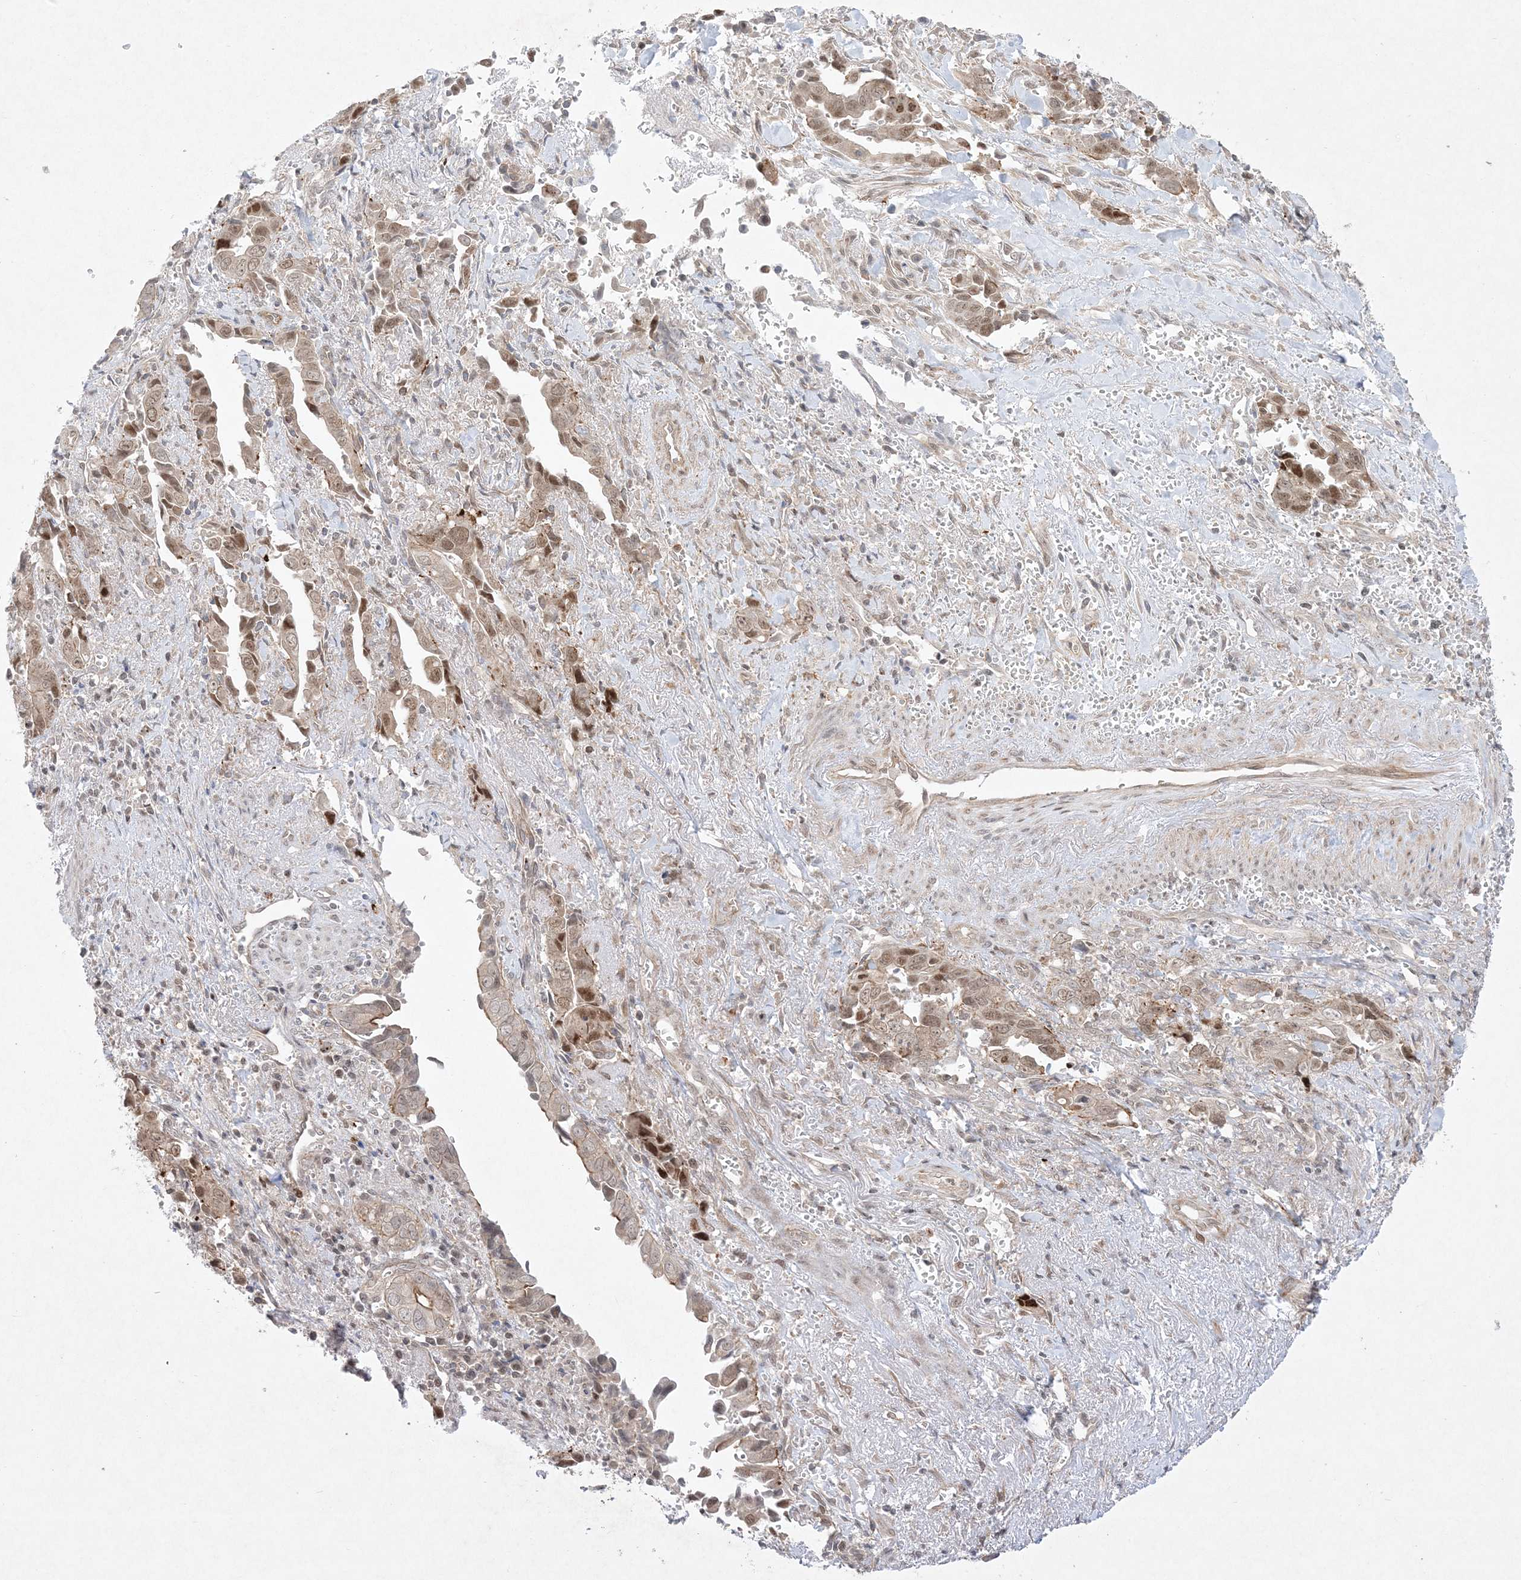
{"staining": {"intensity": "moderate", "quantity": "25%-75%", "location": "nuclear"}, "tissue": "liver cancer", "cell_type": "Tumor cells", "image_type": "cancer", "snomed": [{"axis": "morphology", "description": "Cholangiocarcinoma"}, {"axis": "topography", "description": "Liver"}], "caption": "A brown stain labels moderate nuclear positivity of a protein in cholangiocarcinoma (liver) tumor cells.", "gene": "PTK6", "patient": {"sex": "female", "age": 79}}